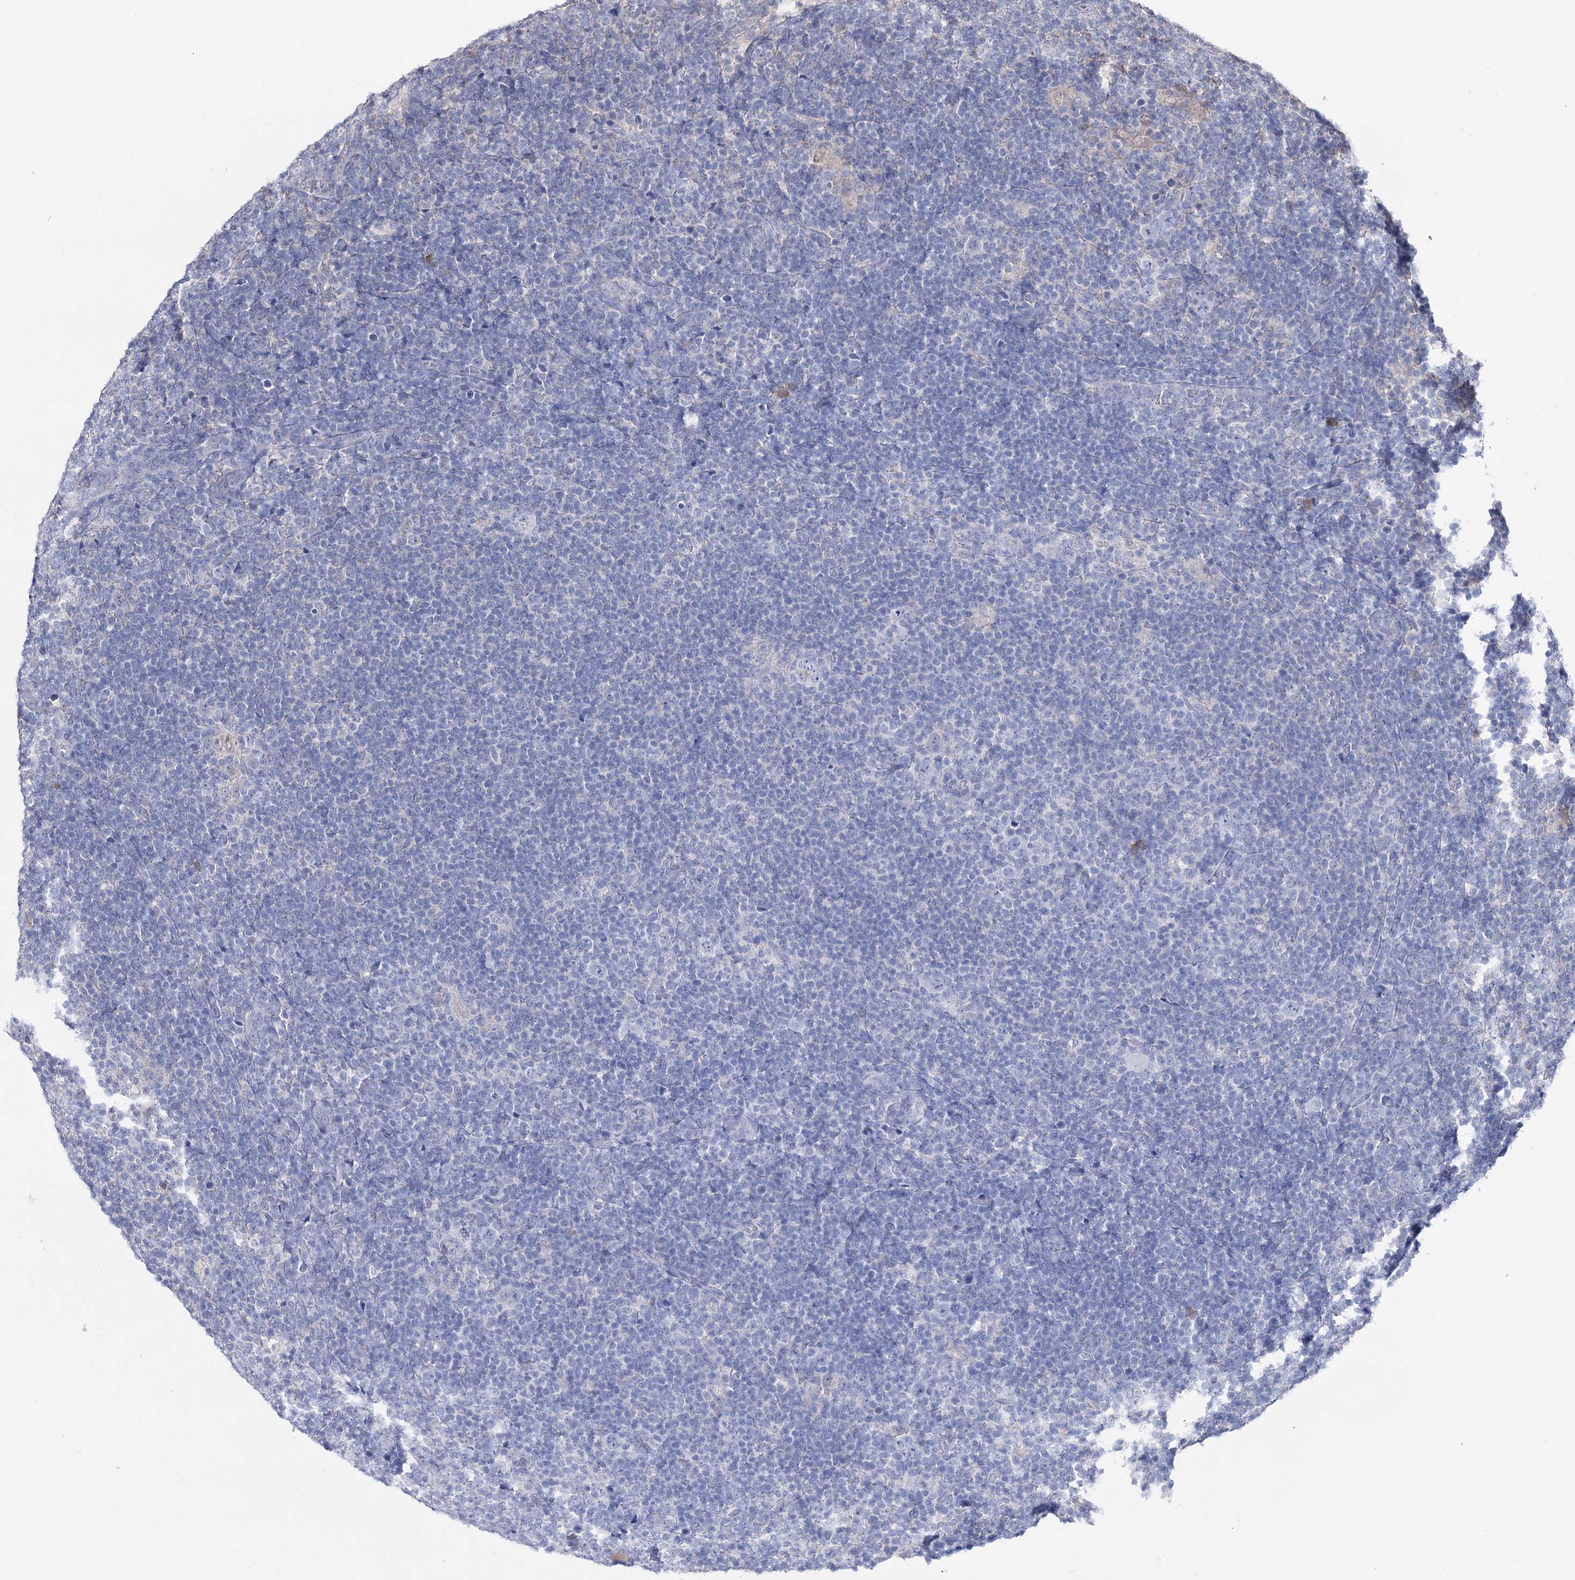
{"staining": {"intensity": "negative", "quantity": "none", "location": "none"}, "tissue": "lymphoma", "cell_type": "Tumor cells", "image_type": "cancer", "snomed": [{"axis": "morphology", "description": "Hodgkin's disease, NOS"}, {"axis": "topography", "description": "Lymph node"}], "caption": "DAB (3,3'-diaminobenzidine) immunohistochemical staining of lymphoma displays no significant staining in tumor cells. The staining was performed using DAB to visualize the protein expression in brown, while the nuclei were stained in blue with hematoxylin (Magnification: 20x).", "gene": "IL1RAP", "patient": {"sex": "female", "age": 57}}